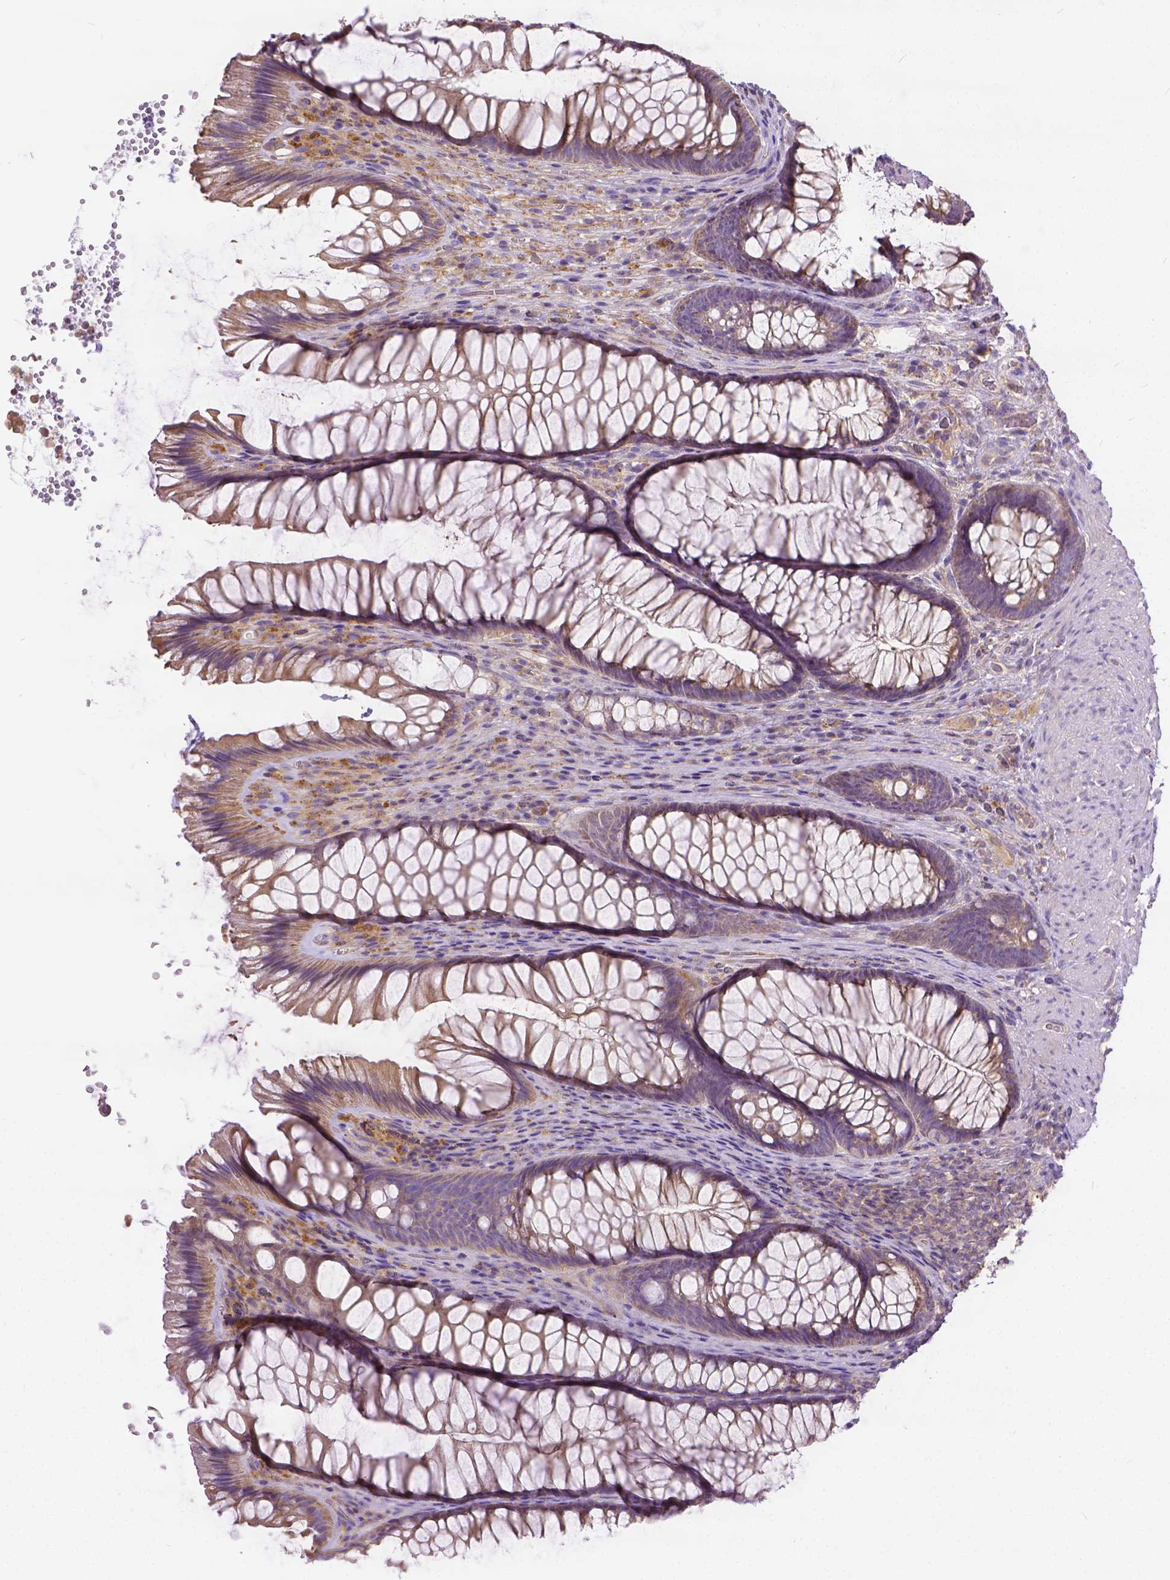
{"staining": {"intensity": "moderate", "quantity": "25%-75%", "location": "cytoplasmic/membranous"}, "tissue": "rectum", "cell_type": "Glandular cells", "image_type": "normal", "snomed": [{"axis": "morphology", "description": "Normal tissue, NOS"}, {"axis": "topography", "description": "Rectum"}], "caption": "IHC micrograph of benign rectum stained for a protein (brown), which shows medium levels of moderate cytoplasmic/membranous positivity in approximately 25%-75% of glandular cells.", "gene": "CADM4", "patient": {"sex": "male", "age": 53}}